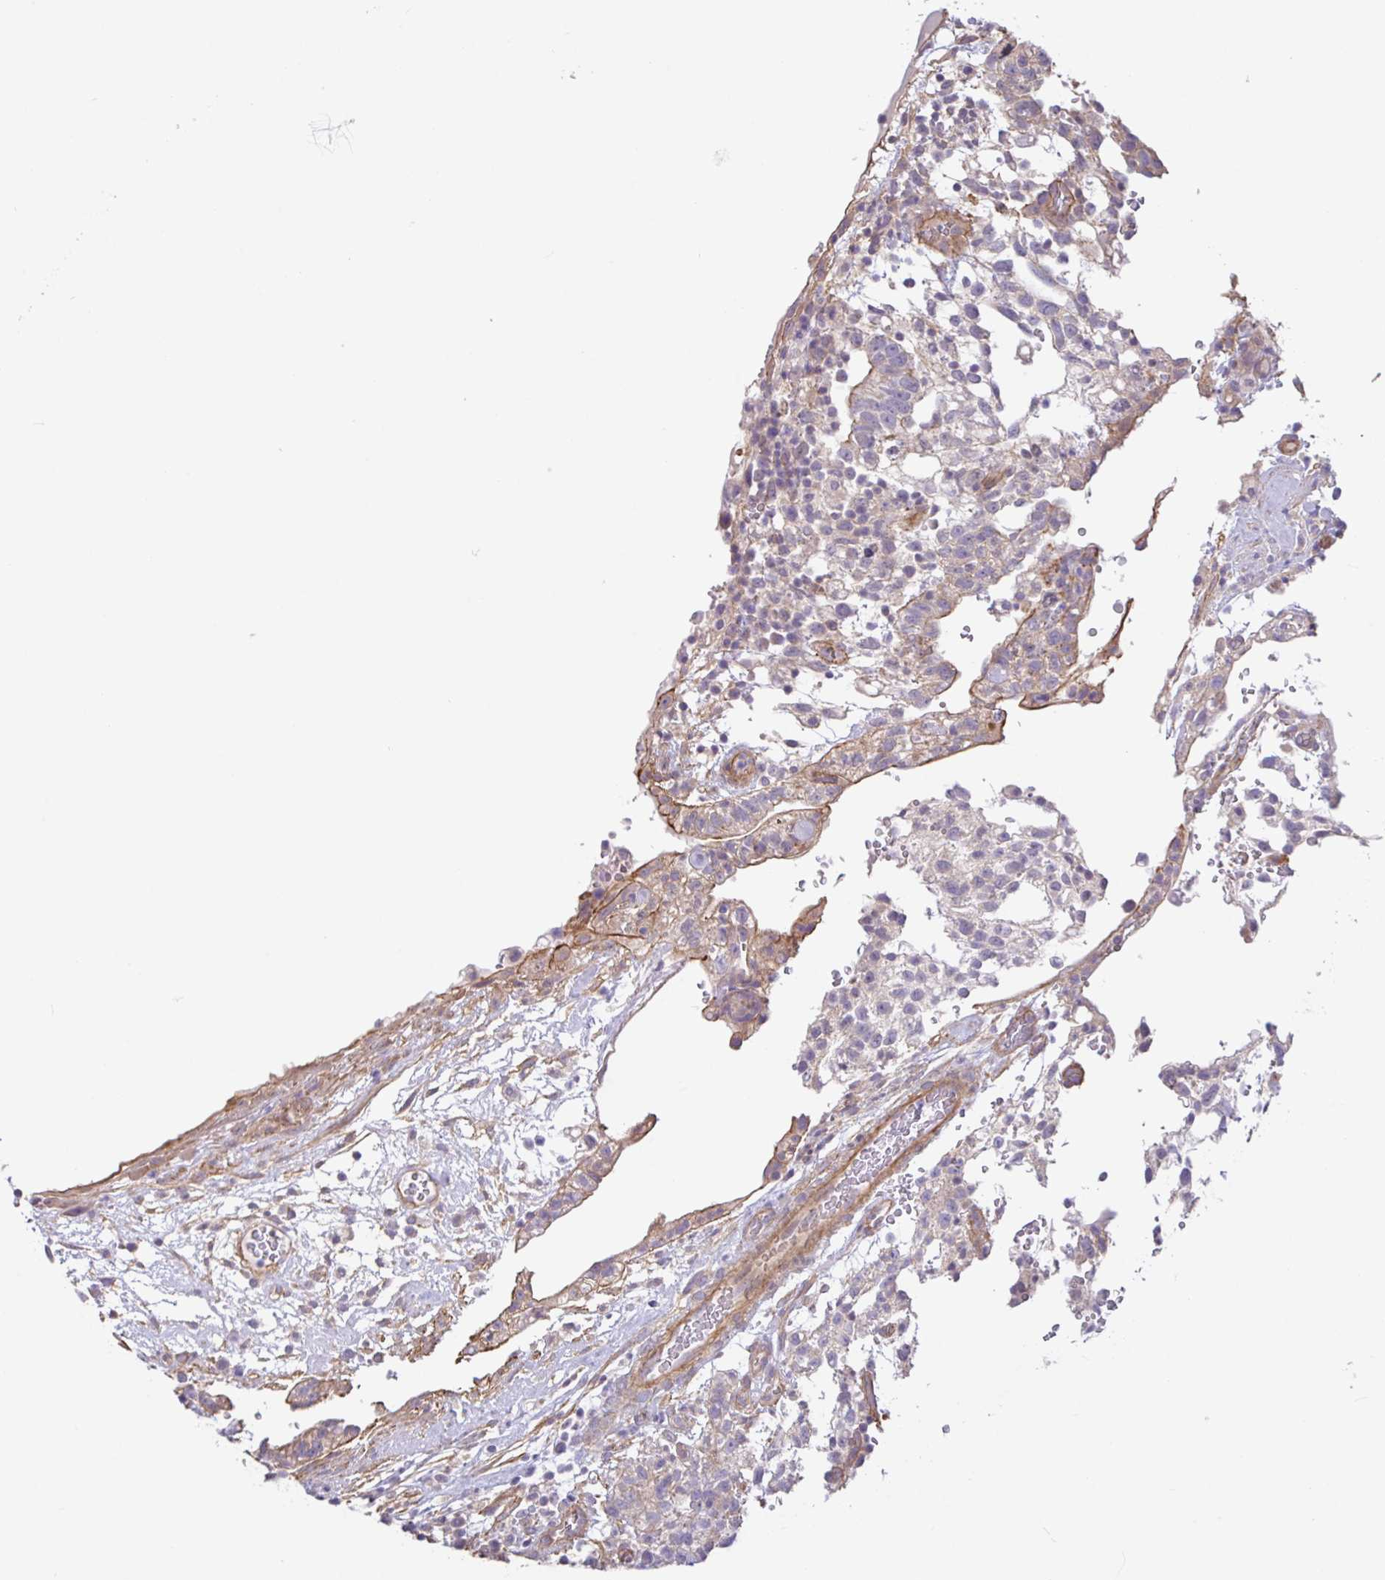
{"staining": {"intensity": "moderate", "quantity": "25%-75%", "location": "cytoplasmic/membranous"}, "tissue": "testis cancer", "cell_type": "Tumor cells", "image_type": "cancer", "snomed": [{"axis": "morphology", "description": "Carcinoma, Embryonal, NOS"}, {"axis": "topography", "description": "Testis"}], "caption": "IHC photomicrograph of neoplastic tissue: human testis cancer (embryonal carcinoma) stained using IHC demonstrates medium levels of moderate protein expression localized specifically in the cytoplasmic/membranous of tumor cells, appearing as a cytoplasmic/membranous brown color.", "gene": "PLCD4", "patient": {"sex": "male", "age": 32}}